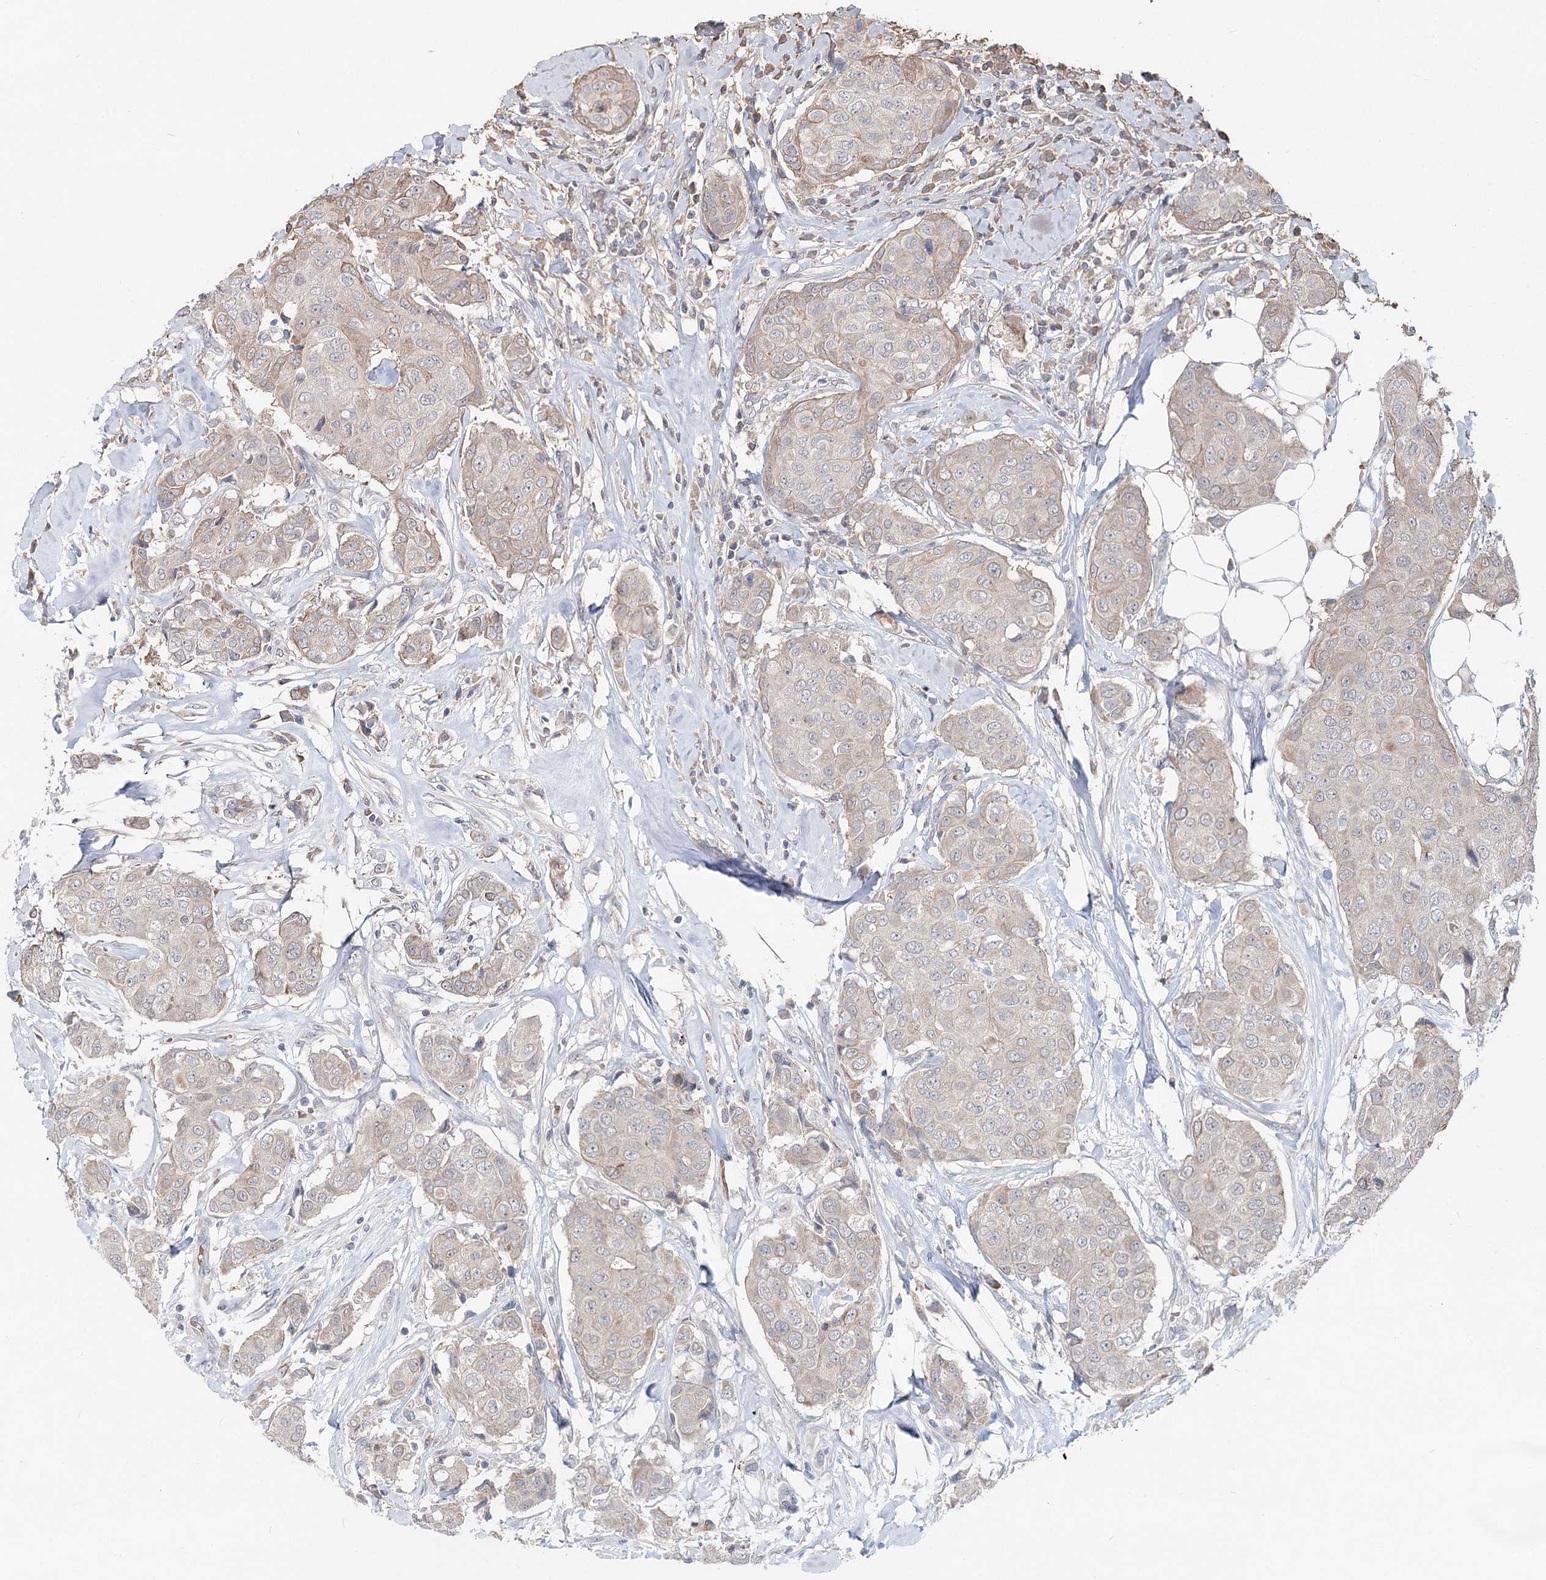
{"staining": {"intensity": "weak", "quantity": ">75%", "location": "cytoplasmic/membranous"}, "tissue": "breast cancer", "cell_type": "Tumor cells", "image_type": "cancer", "snomed": [{"axis": "morphology", "description": "Duct carcinoma"}, {"axis": "topography", "description": "Breast"}], "caption": "Protein expression analysis of human breast intraductal carcinoma reveals weak cytoplasmic/membranous expression in approximately >75% of tumor cells.", "gene": "FBXO7", "patient": {"sex": "female", "age": 80}}